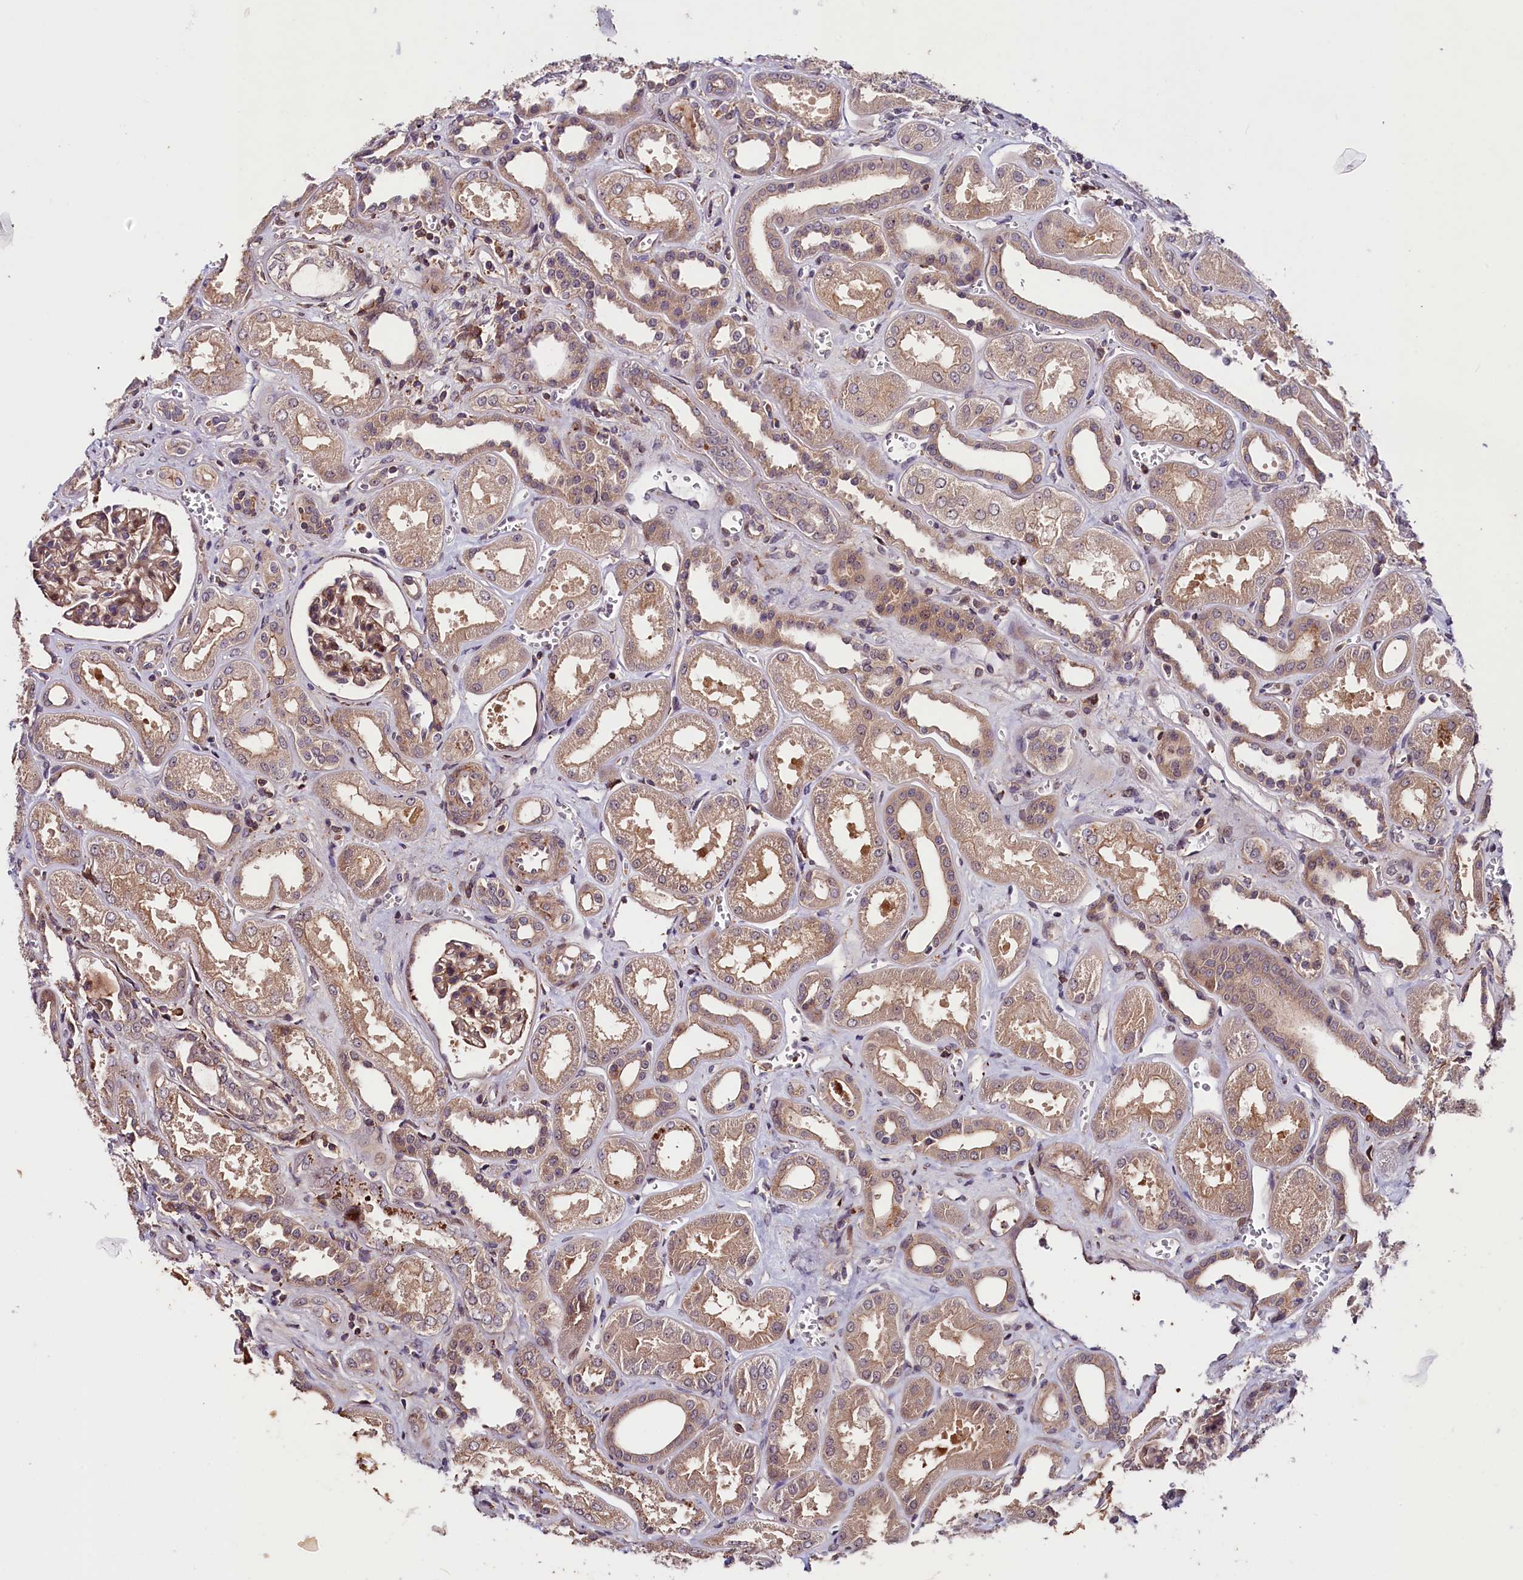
{"staining": {"intensity": "moderate", "quantity": "25%-75%", "location": "cytoplasmic/membranous,nuclear"}, "tissue": "kidney", "cell_type": "Cells in glomeruli", "image_type": "normal", "snomed": [{"axis": "morphology", "description": "Normal tissue, NOS"}, {"axis": "morphology", "description": "Adenocarcinoma, NOS"}, {"axis": "topography", "description": "Kidney"}], "caption": "DAB immunohistochemical staining of normal kidney displays moderate cytoplasmic/membranous,nuclear protein expression in approximately 25%-75% of cells in glomeruli.", "gene": "CACNA1H", "patient": {"sex": "female", "age": 68}}